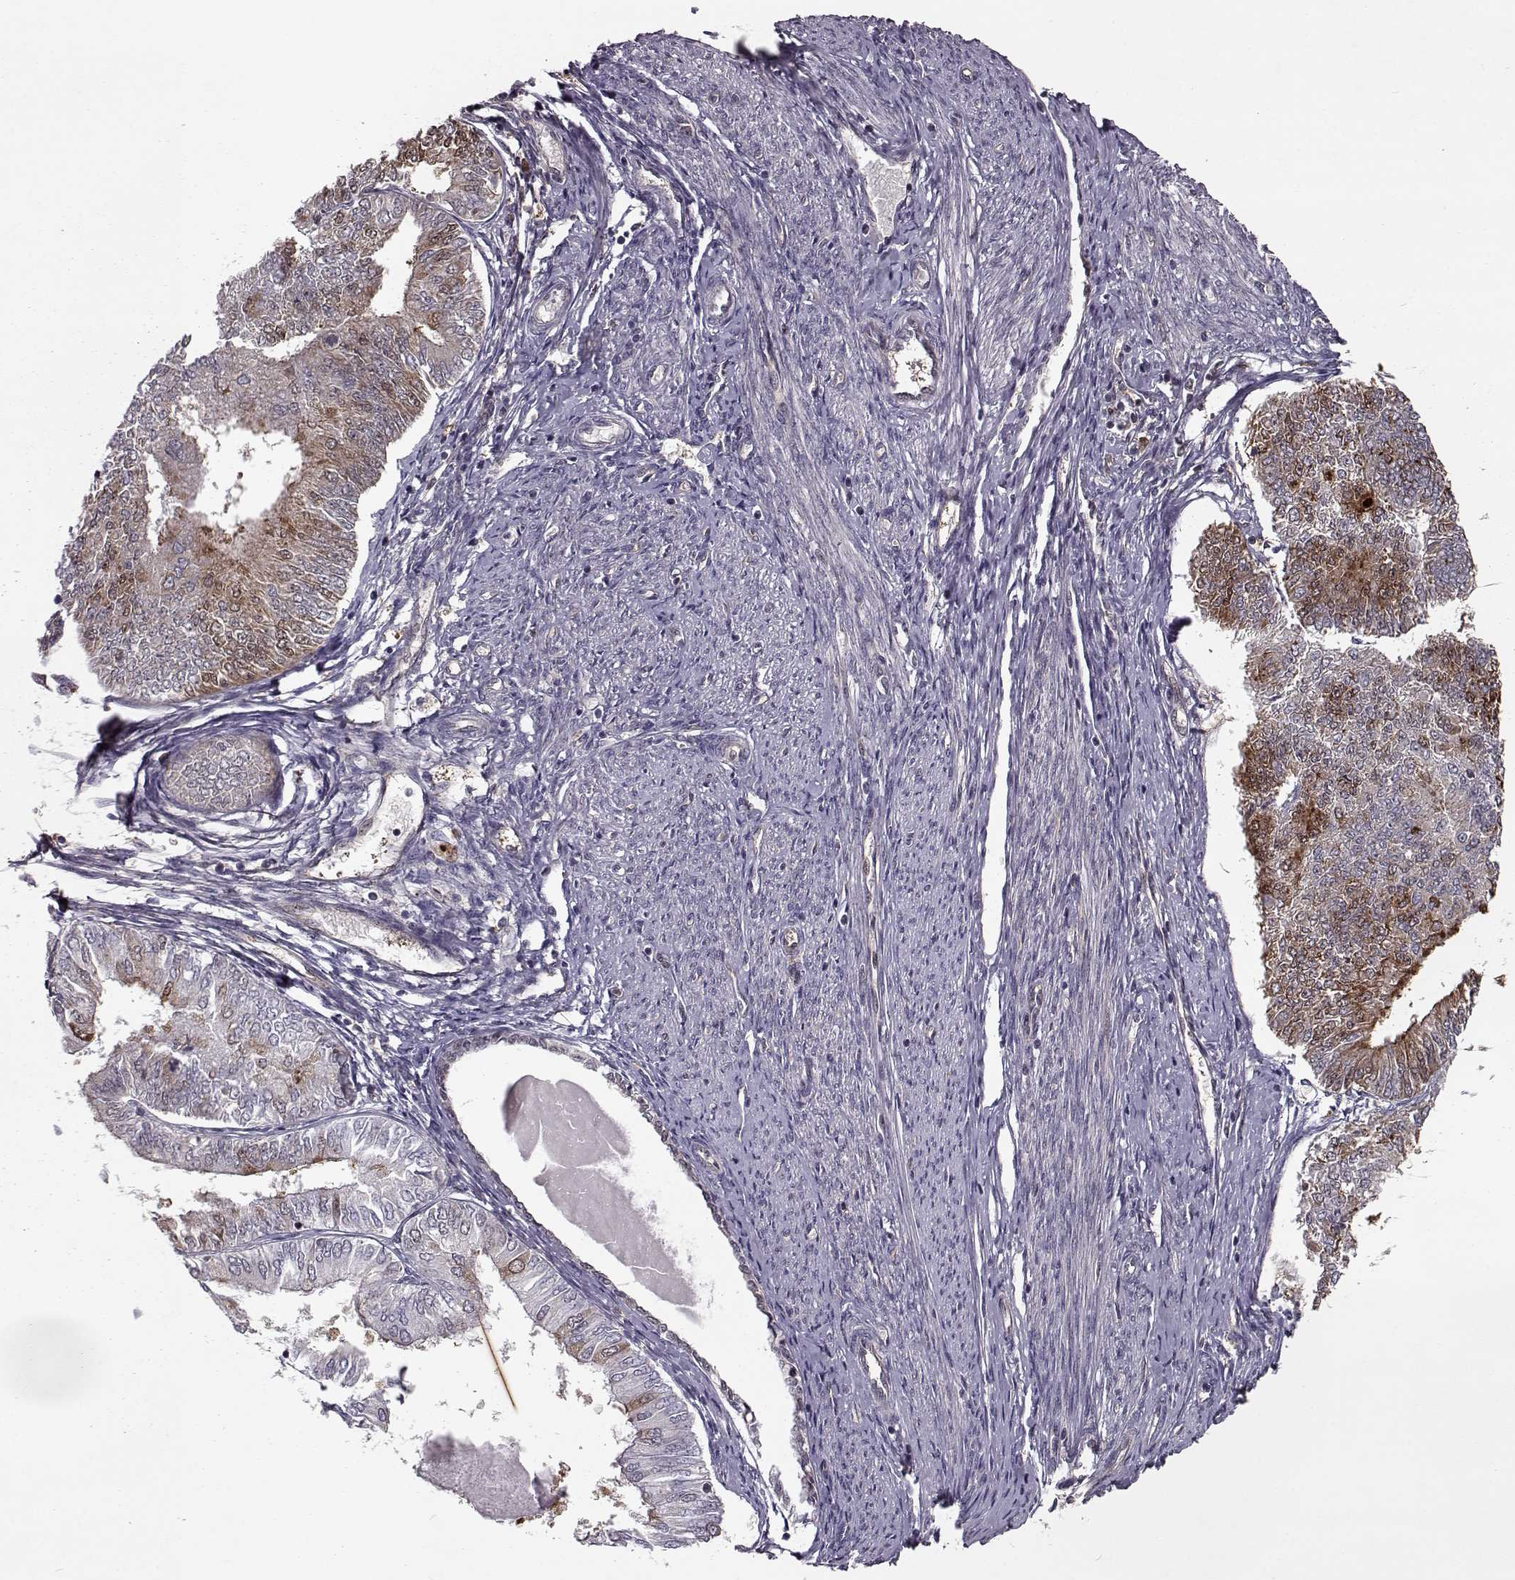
{"staining": {"intensity": "moderate", "quantity": "25%-75%", "location": "cytoplasmic/membranous"}, "tissue": "endometrial cancer", "cell_type": "Tumor cells", "image_type": "cancer", "snomed": [{"axis": "morphology", "description": "Adenocarcinoma, NOS"}, {"axis": "topography", "description": "Endometrium"}], "caption": "Protein staining by immunohistochemistry (IHC) reveals moderate cytoplasmic/membranous positivity in approximately 25%-75% of tumor cells in endometrial adenocarcinoma.", "gene": "RANBP1", "patient": {"sex": "female", "age": 58}}